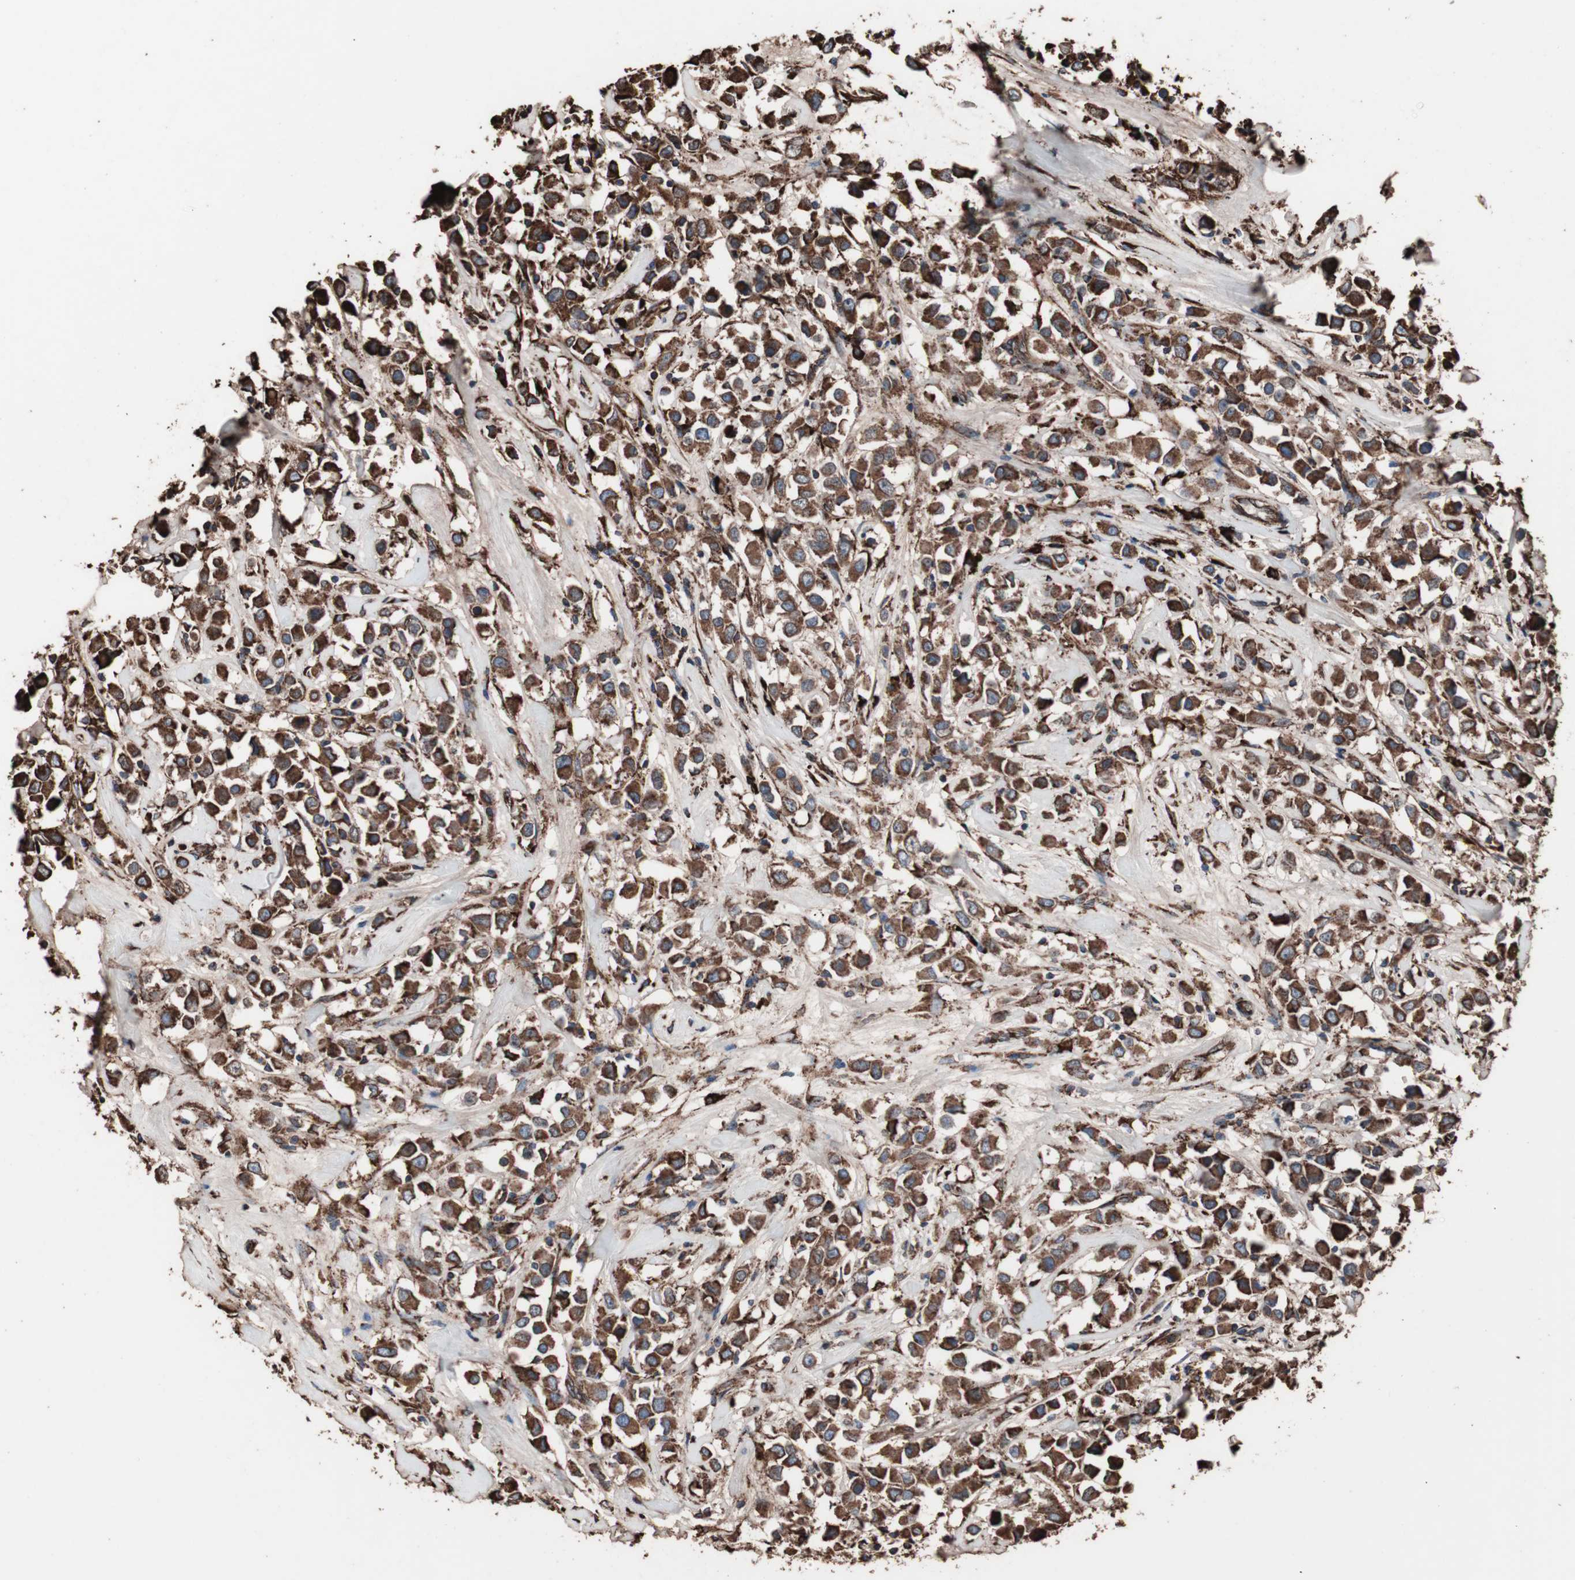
{"staining": {"intensity": "strong", "quantity": ">75%", "location": "cytoplasmic/membranous"}, "tissue": "breast cancer", "cell_type": "Tumor cells", "image_type": "cancer", "snomed": [{"axis": "morphology", "description": "Duct carcinoma"}, {"axis": "topography", "description": "Breast"}], "caption": "Intraductal carcinoma (breast) stained with a protein marker displays strong staining in tumor cells.", "gene": "HSP90B1", "patient": {"sex": "female", "age": 61}}